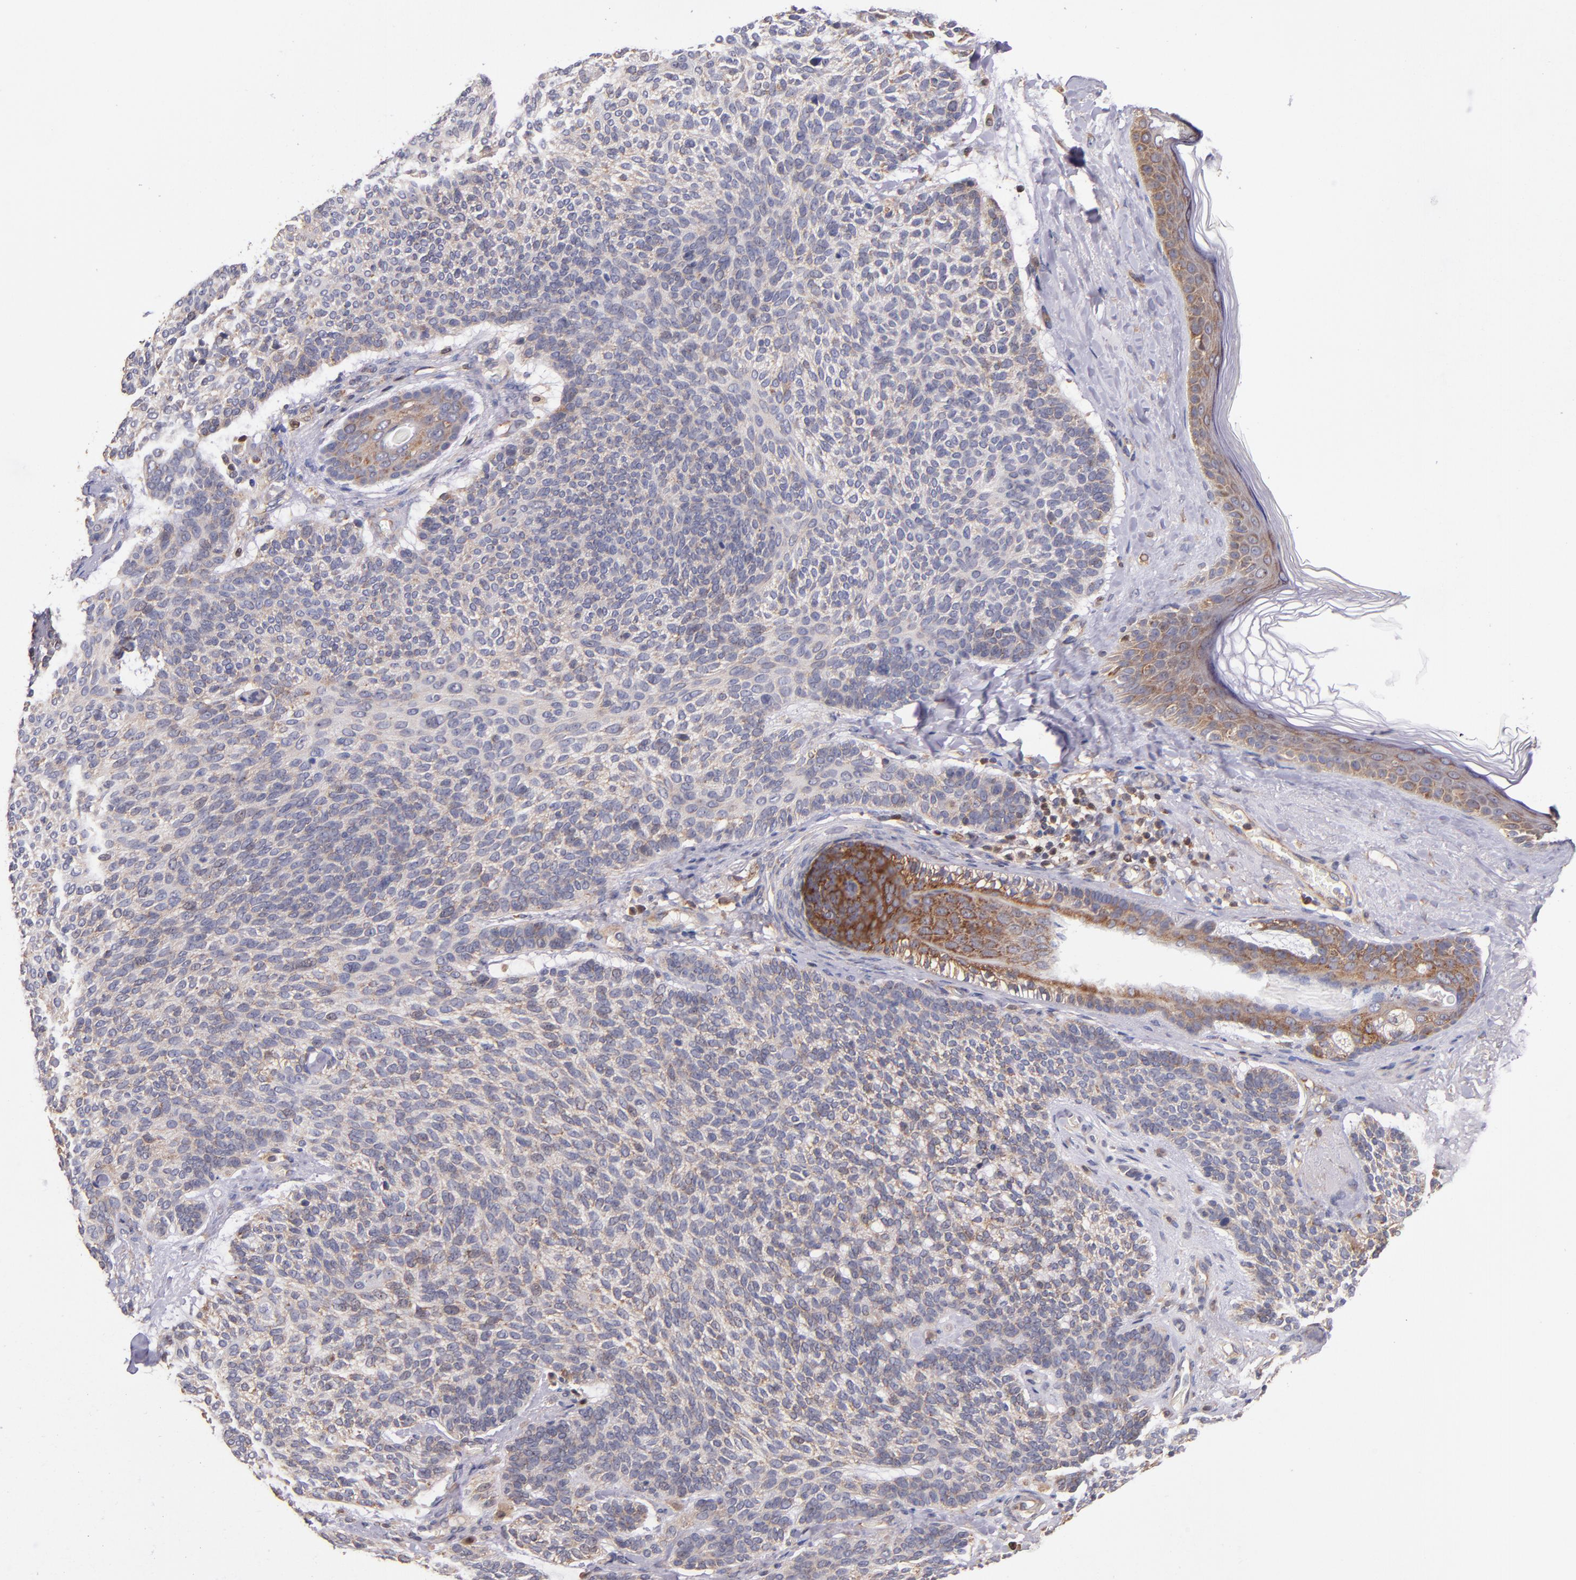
{"staining": {"intensity": "weak", "quantity": ">75%", "location": "cytoplasmic/membranous"}, "tissue": "skin cancer", "cell_type": "Tumor cells", "image_type": "cancer", "snomed": [{"axis": "morphology", "description": "Normal tissue, NOS"}, {"axis": "morphology", "description": "Basal cell carcinoma"}, {"axis": "topography", "description": "Skin"}], "caption": "This is an image of immunohistochemistry staining of skin basal cell carcinoma, which shows weak positivity in the cytoplasmic/membranous of tumor cells.", "gene": "EIF4ENIF1", "patient": {"sex": "female", "age": 70}}